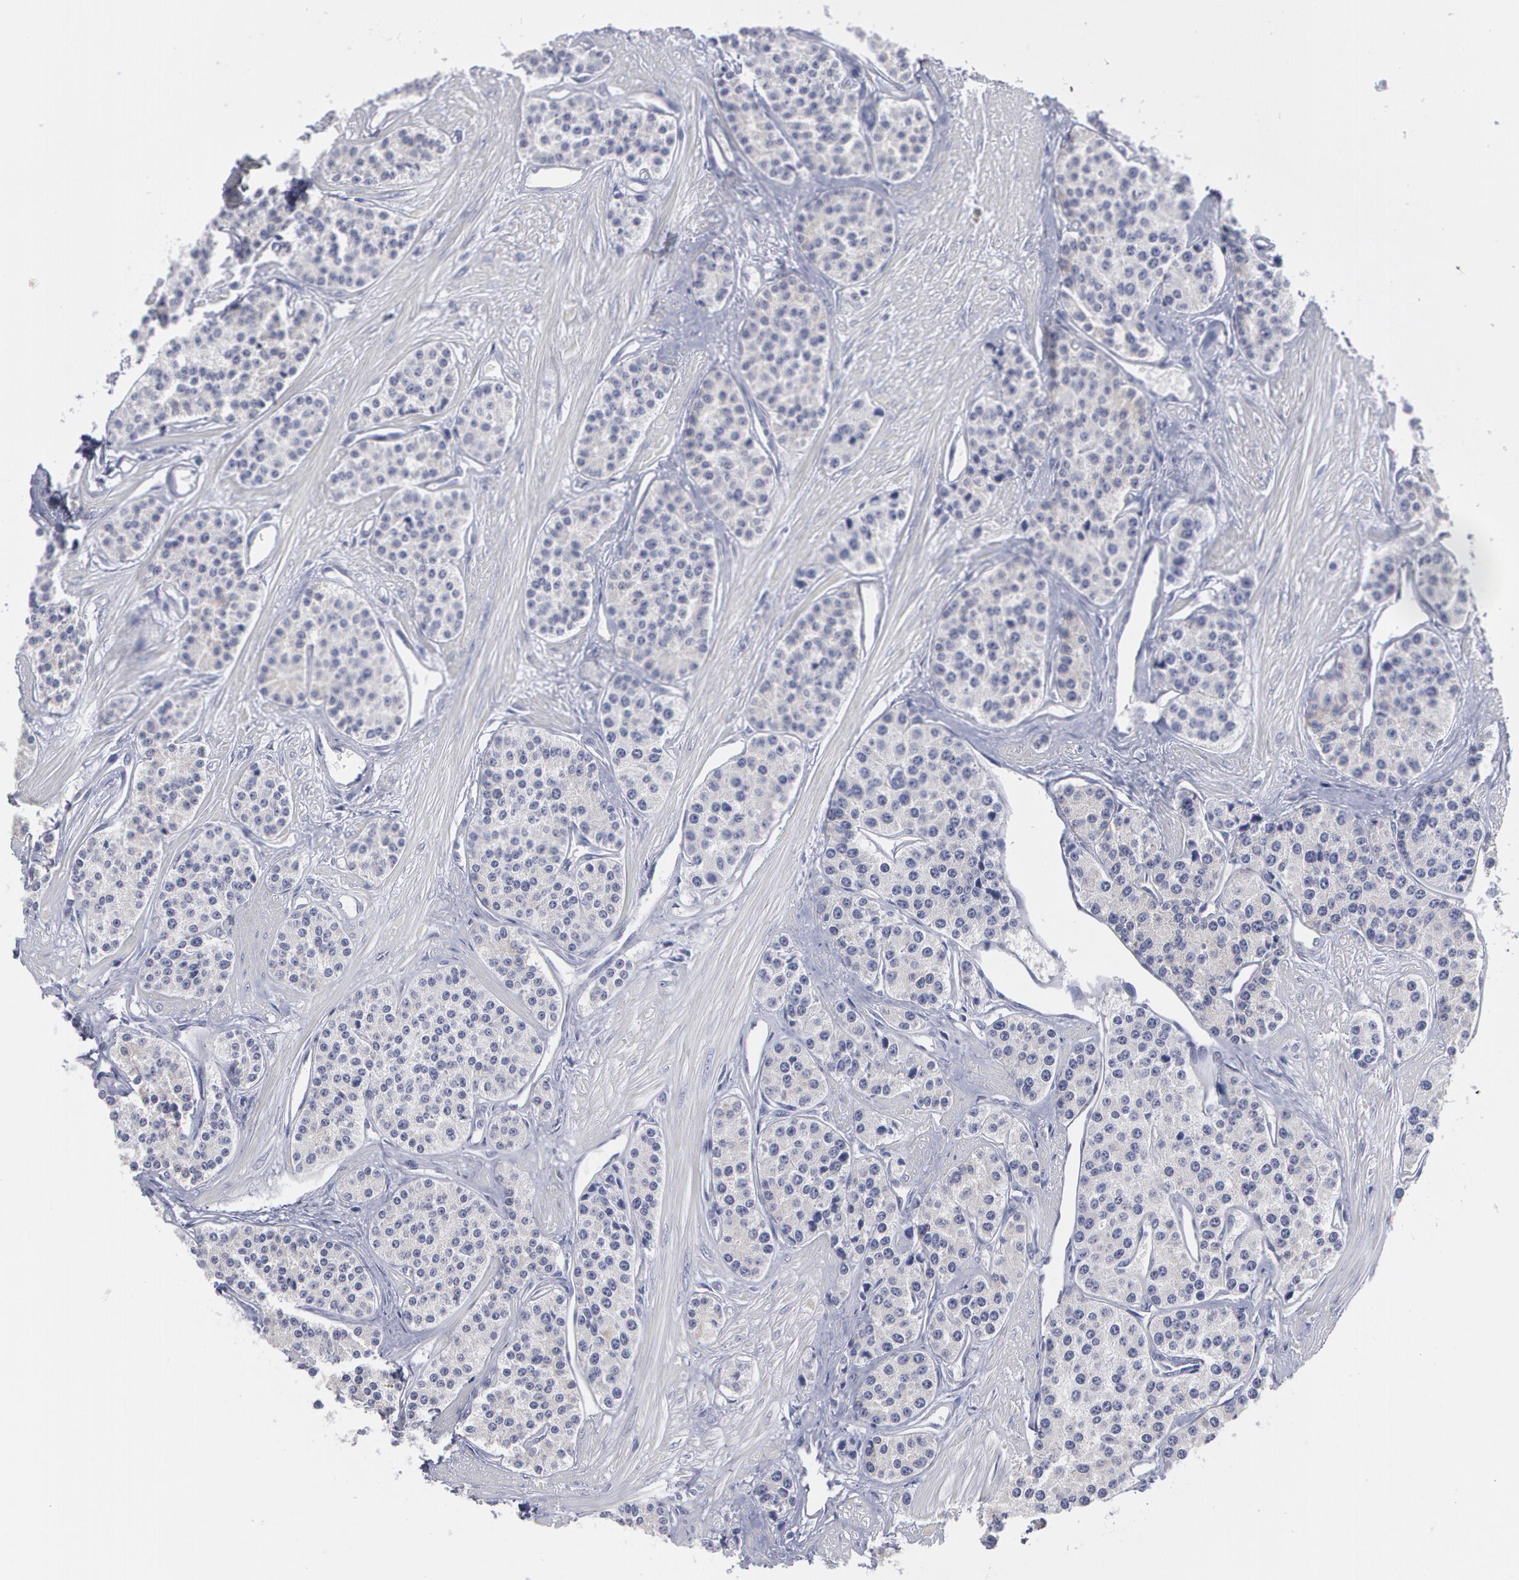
{"staining": {"intensity": "negative", "quantity": "none", "location": "none"}, "tissue": "carcinoid", "cell_type": "Tumor cells", "image_type": "cancer", "snomed": [{"axis": "morphology", "description": "Carcinoid, malignant, NOS"}, {"axis": "topography", "description": "Stomach"}], "caption": "The IHC histopathology image has no significant staining in tumor cells of malignant carcinoid tissue.", "gene": "SMC1B", "patient": {"sex": "female", "age": 76}}